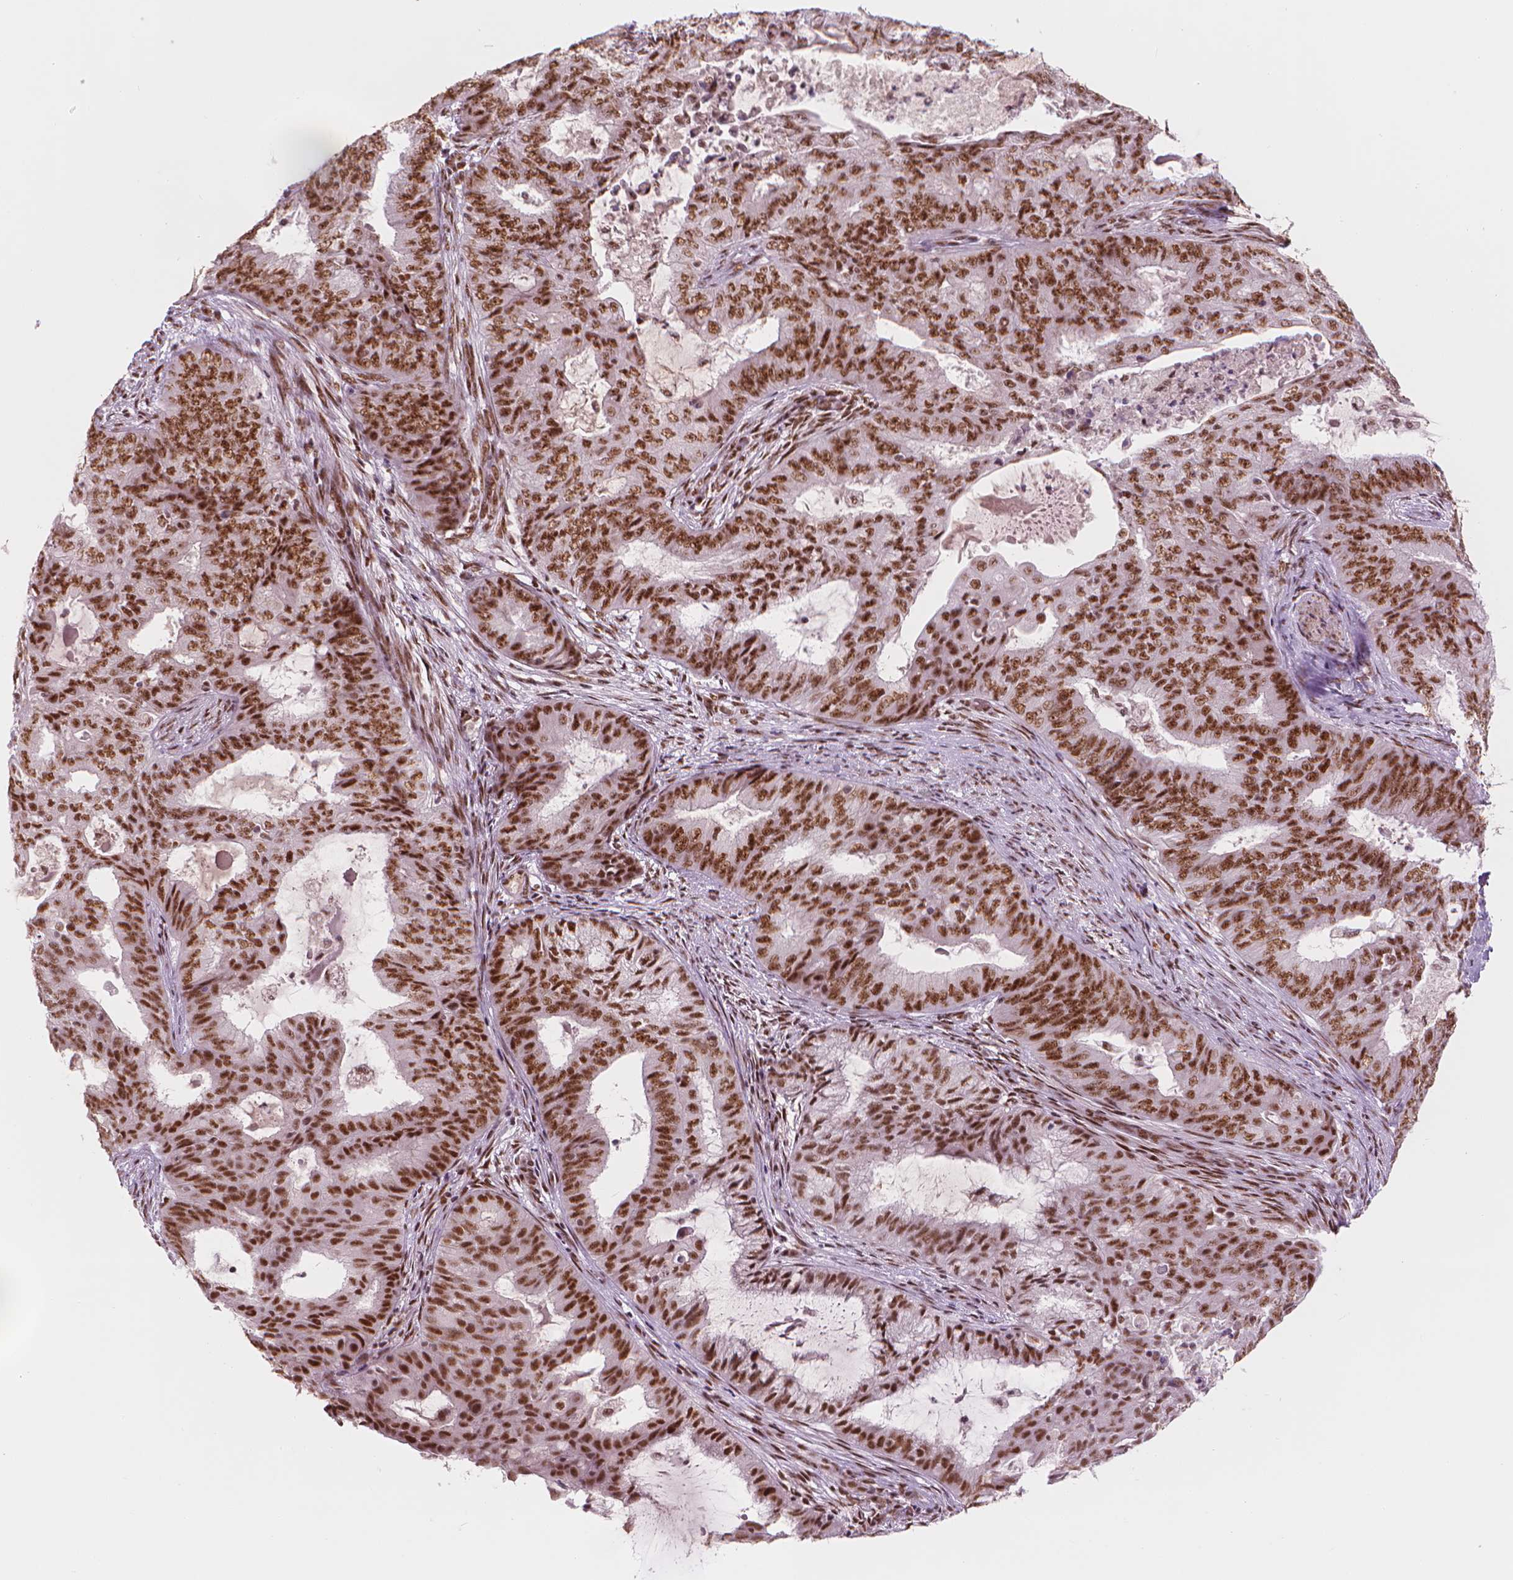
{"staining": {"intensity": "moderate", "quantity": ">75%", "location": "nuclear"}, "tissue": "endometrial cancer", "cell_type": "Tumor cells", "image_type": "cancer", "snomed": [{"axis": "morphology", "description": "Adenocarcinoma, NOS"}, {"axis": "topography", "description": "Endometrium"}], "caption": "A high-resolution photomicrograph shows immunohistochemistry staining of adenocarcinoma (endometrial), which exhibits moderate nuclear staining in about >75% of tumor cells.", "gene": "ELF2", "patient": {"sex": "female", "age": 62}}